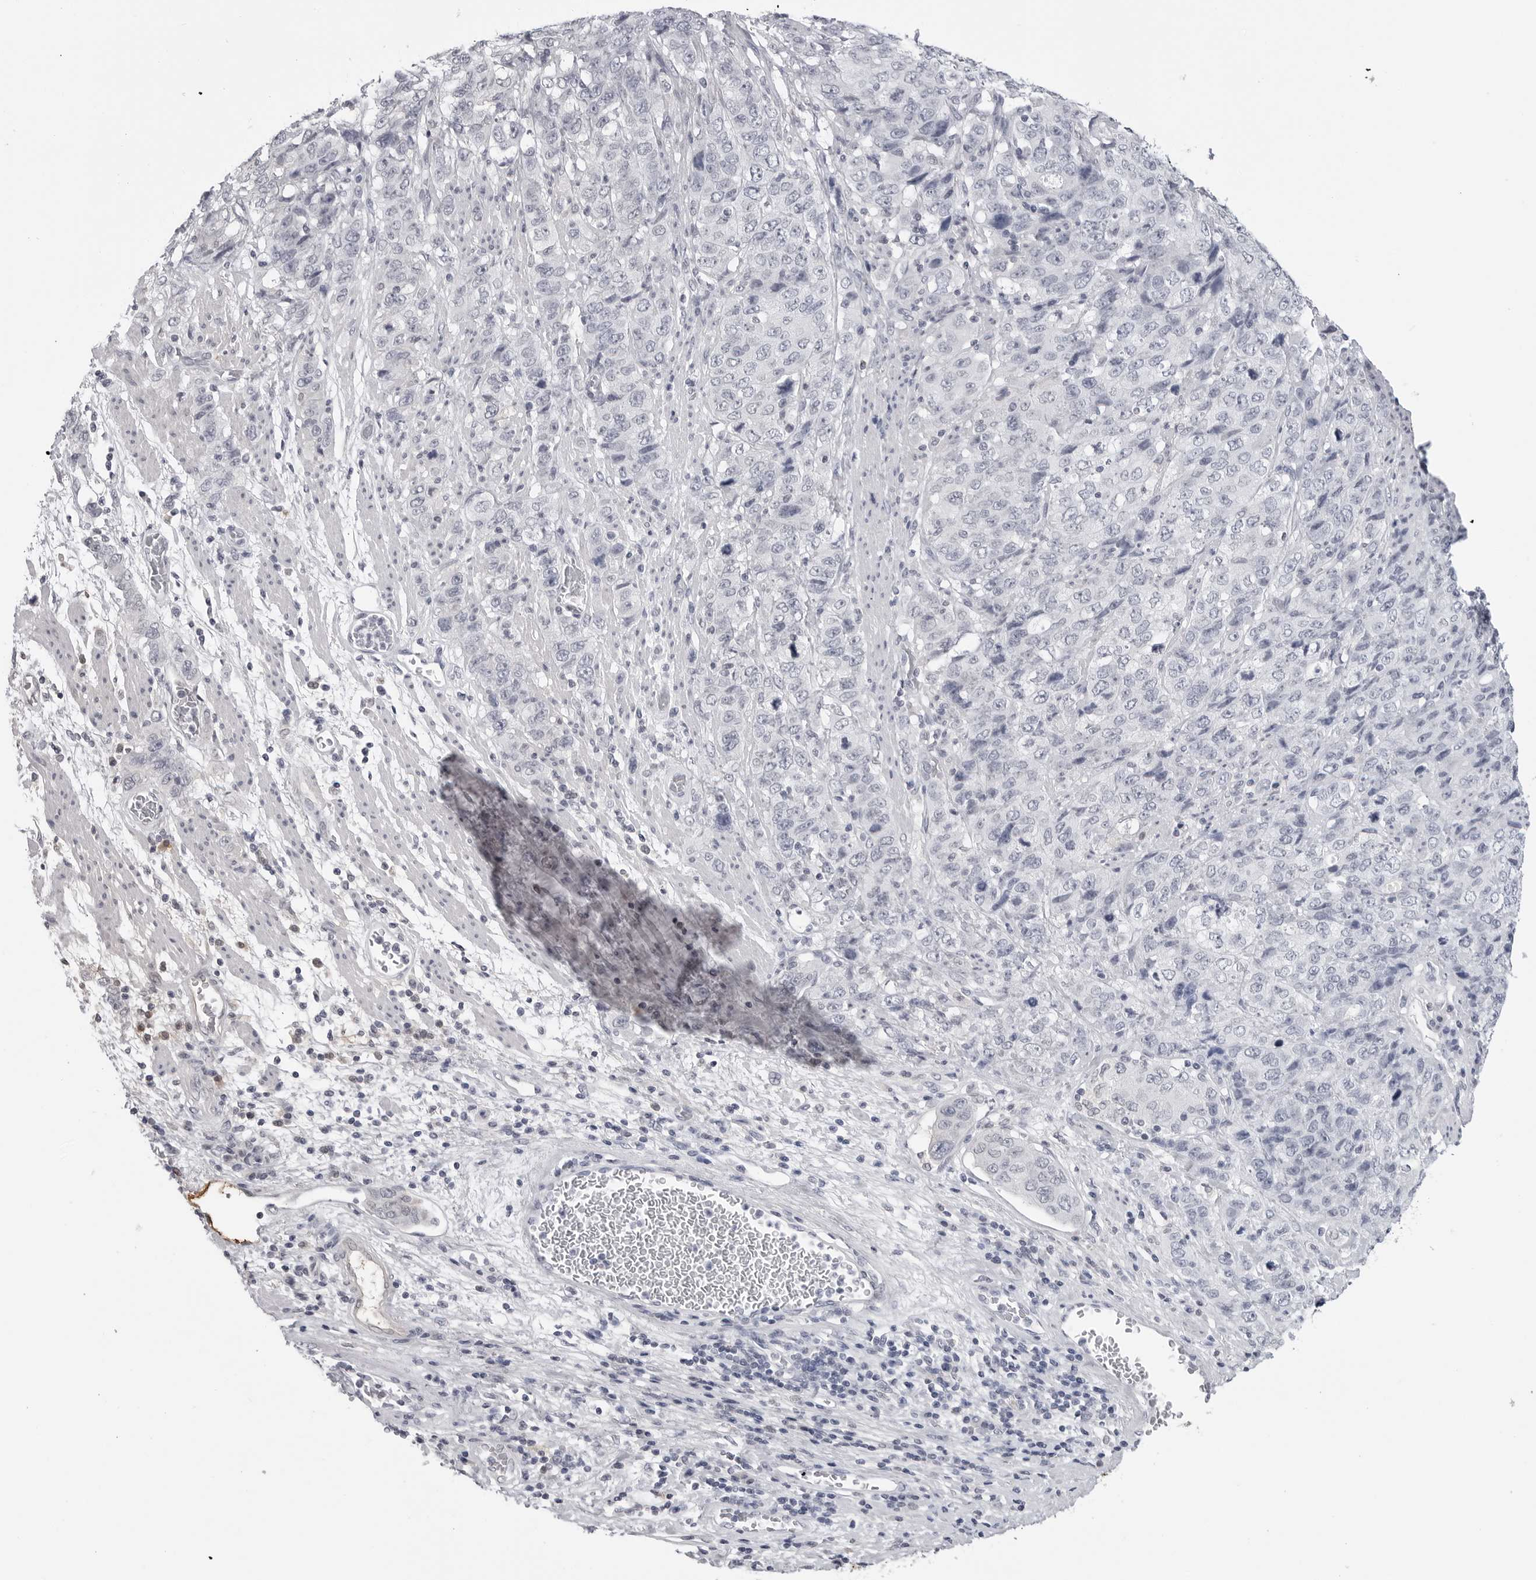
{"staining": {"intensity": "negative", "quantity": "none", "location": "none"}, "tissue": "stomach cancer", "cell_type": "Tumor cells", "image_type": "cancer", "snomed": [{"axis": "morphology", "description": "Adenocarcinoma, NOS"}, {"axis": "topography", "description": "Stomach"}], "caption": "DAB (3,3'-diaminobenzidine) immunohistochemical staining of human stomach cancer shows no significant expression in tumor cells.", "gene": "PGA3", "patient": {"sex": "male", "age": 48}}